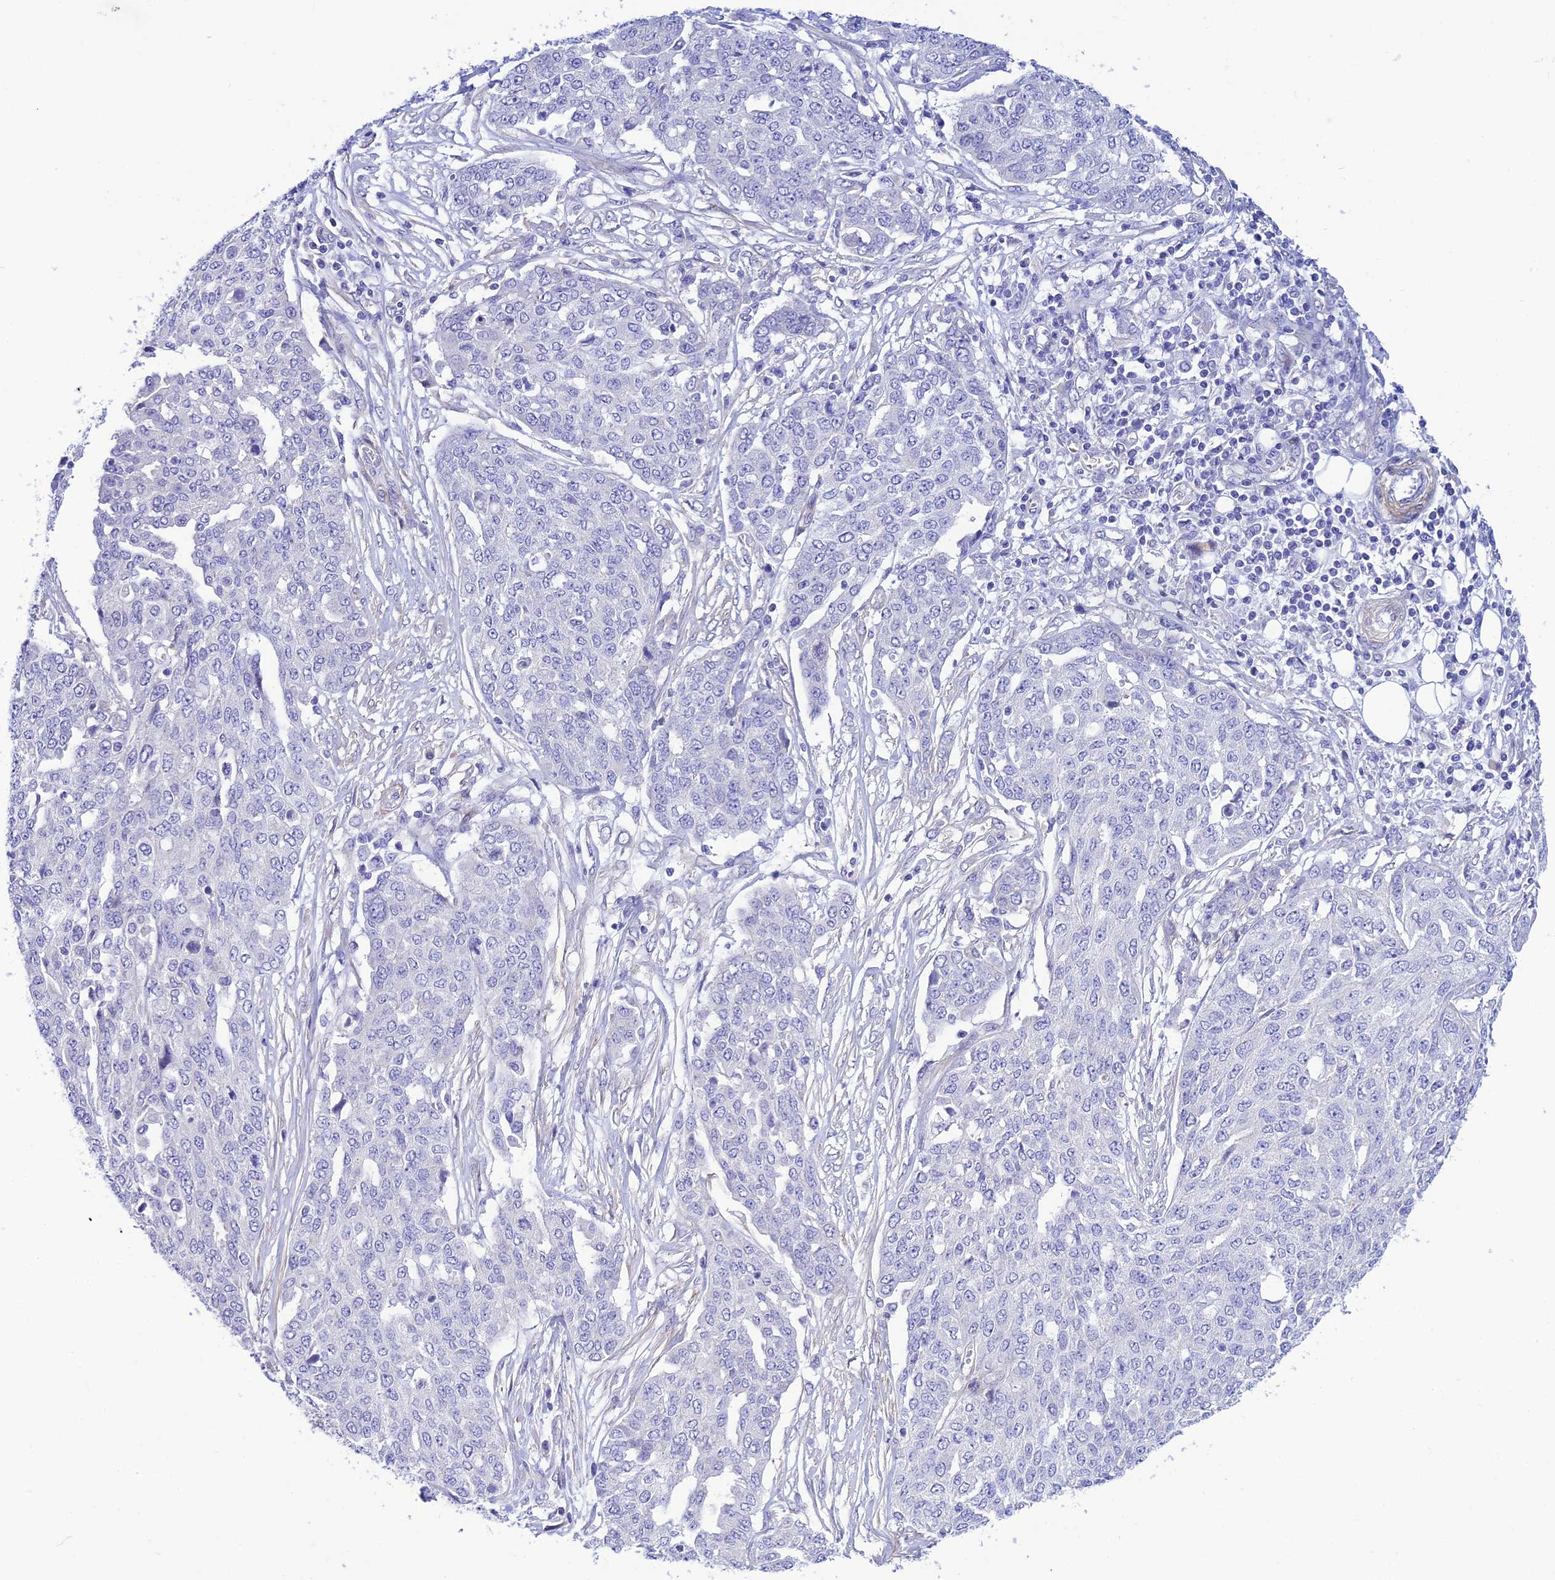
{"staining": {"intensity": "negative", "quantity": "none", "location": "none"}, "tissue": "ovarian cancer", "cell_type": "Tumor cells", "image_type": "cancer", "snomed": [{"axis": "morphology", "description": "Cystadenocarcinoma, serous, NOS"}, {"axis": "topography", "description": "Soft tissue"}, {"axis": "topography", "description": "Ovary"}], "caption": "The immunohistochemistry micrograph has no significant staining in tumor cells of ovarian serous cystadenocarcinoma tissue.", "gene": "ZDHHC16", "patient": {"sex": "female", "age": 57}}